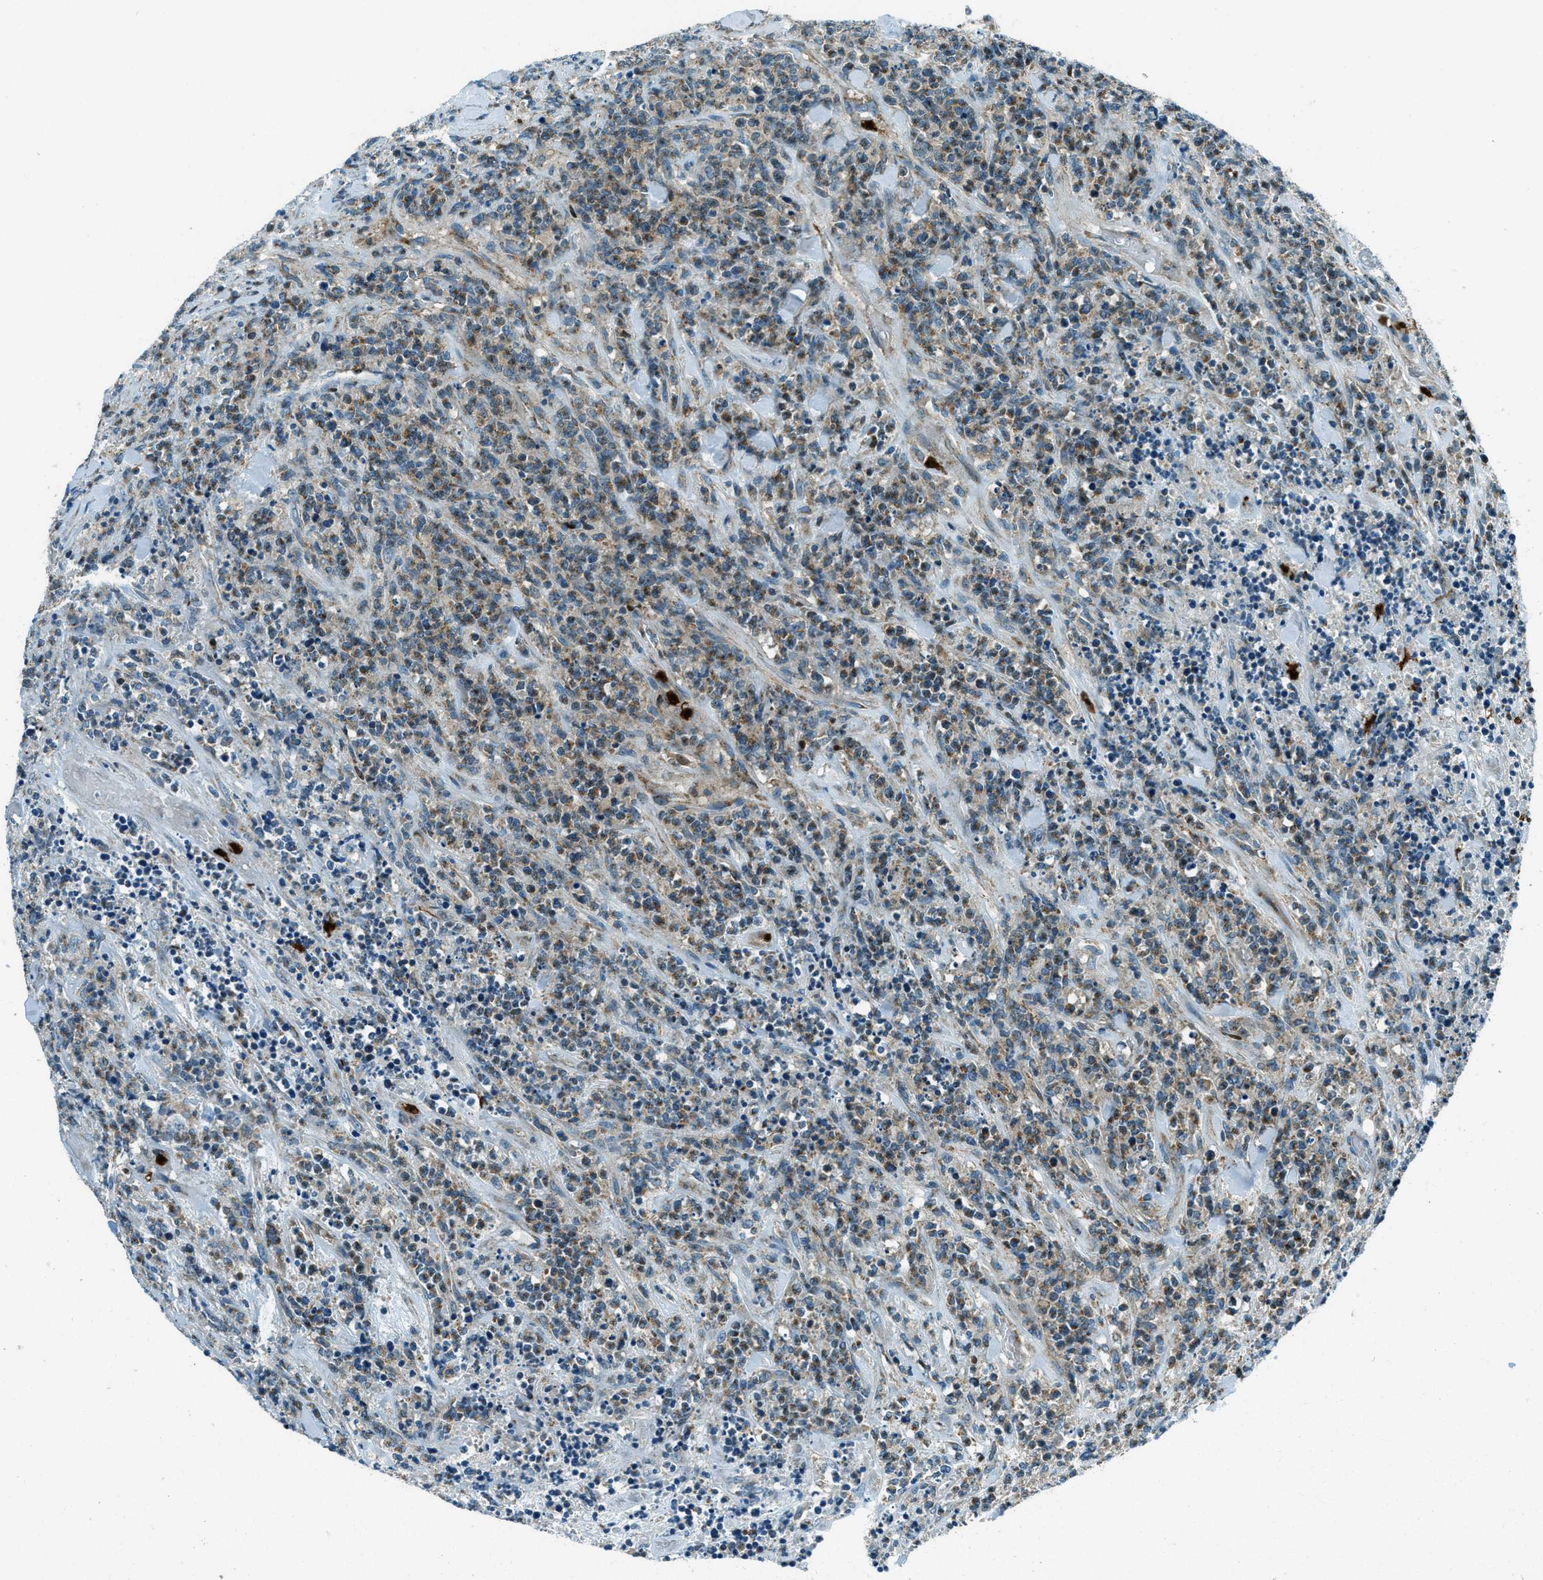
{"staining": {"intensity": "moderate", "quantity": "25%-75%", "location": "cytoplasmic/membranous"}, "tissue": "lymphoma", "cell_type": "Tumor cells", "image_type": "cancer", "snomed": [{"axis": "morphology", "description": "Malignant lymphoma, non-Hodgkin's type, High grade"}, {"axis": "topography", "description": "Soft tissue"}], "caption": "High-grade malignant lymphoma, non-Hodgkin's type tissue reveals moderate cytoplasmic/membranous positivity in about 25%-75% of tumor cells, visualized by immunohistochemistry.", "gene": "FAR1", "patient": {"sex": "male", "age": 18}}